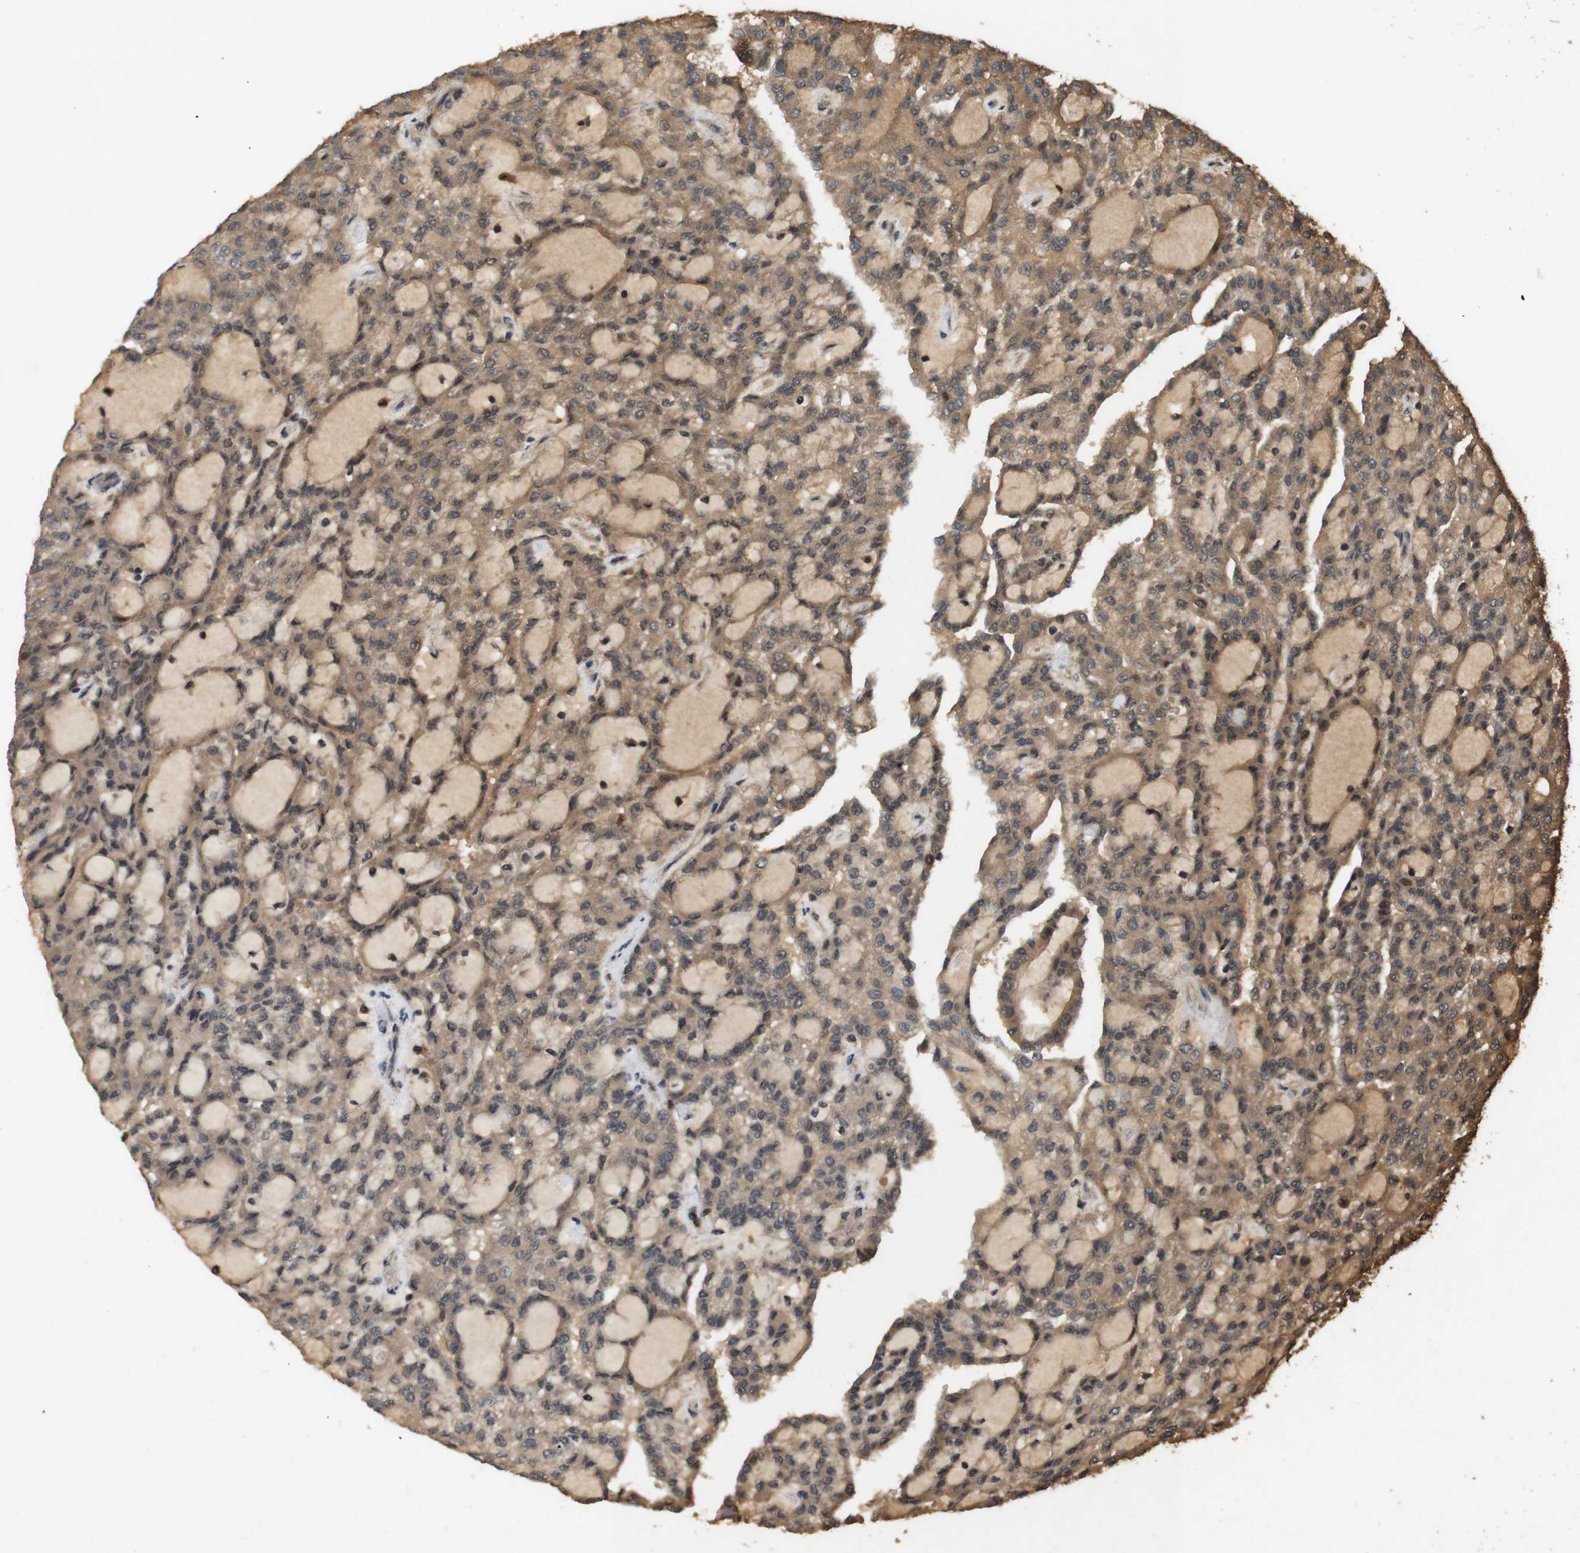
{"staining": {"intensity": "moderate", "quantity": ">75%", "location": "cytoplasmic/membranous"}, "tissue": "renal cancer", "cell_type": "Tumor cells", "image_type": "cancer", "snomed": [{"axis": "morphology", "description": "Adenocarcinoma, NOS"}, {"axis": "topography", "description": "Kidney"}], "caption": "Immunohistochemistry (IHC) of renal cancer (adenocarcinoma) reveals medium levels of moderate cytoplasmic/membranous staining in about >75% of tumor cells. Using DAB (brown) and hematoxylin (blue) stains, captured at high magnification using brightfield microscopy.", "gene": "NFKBIE", "patient": {"sex": "male", "age": 63}}